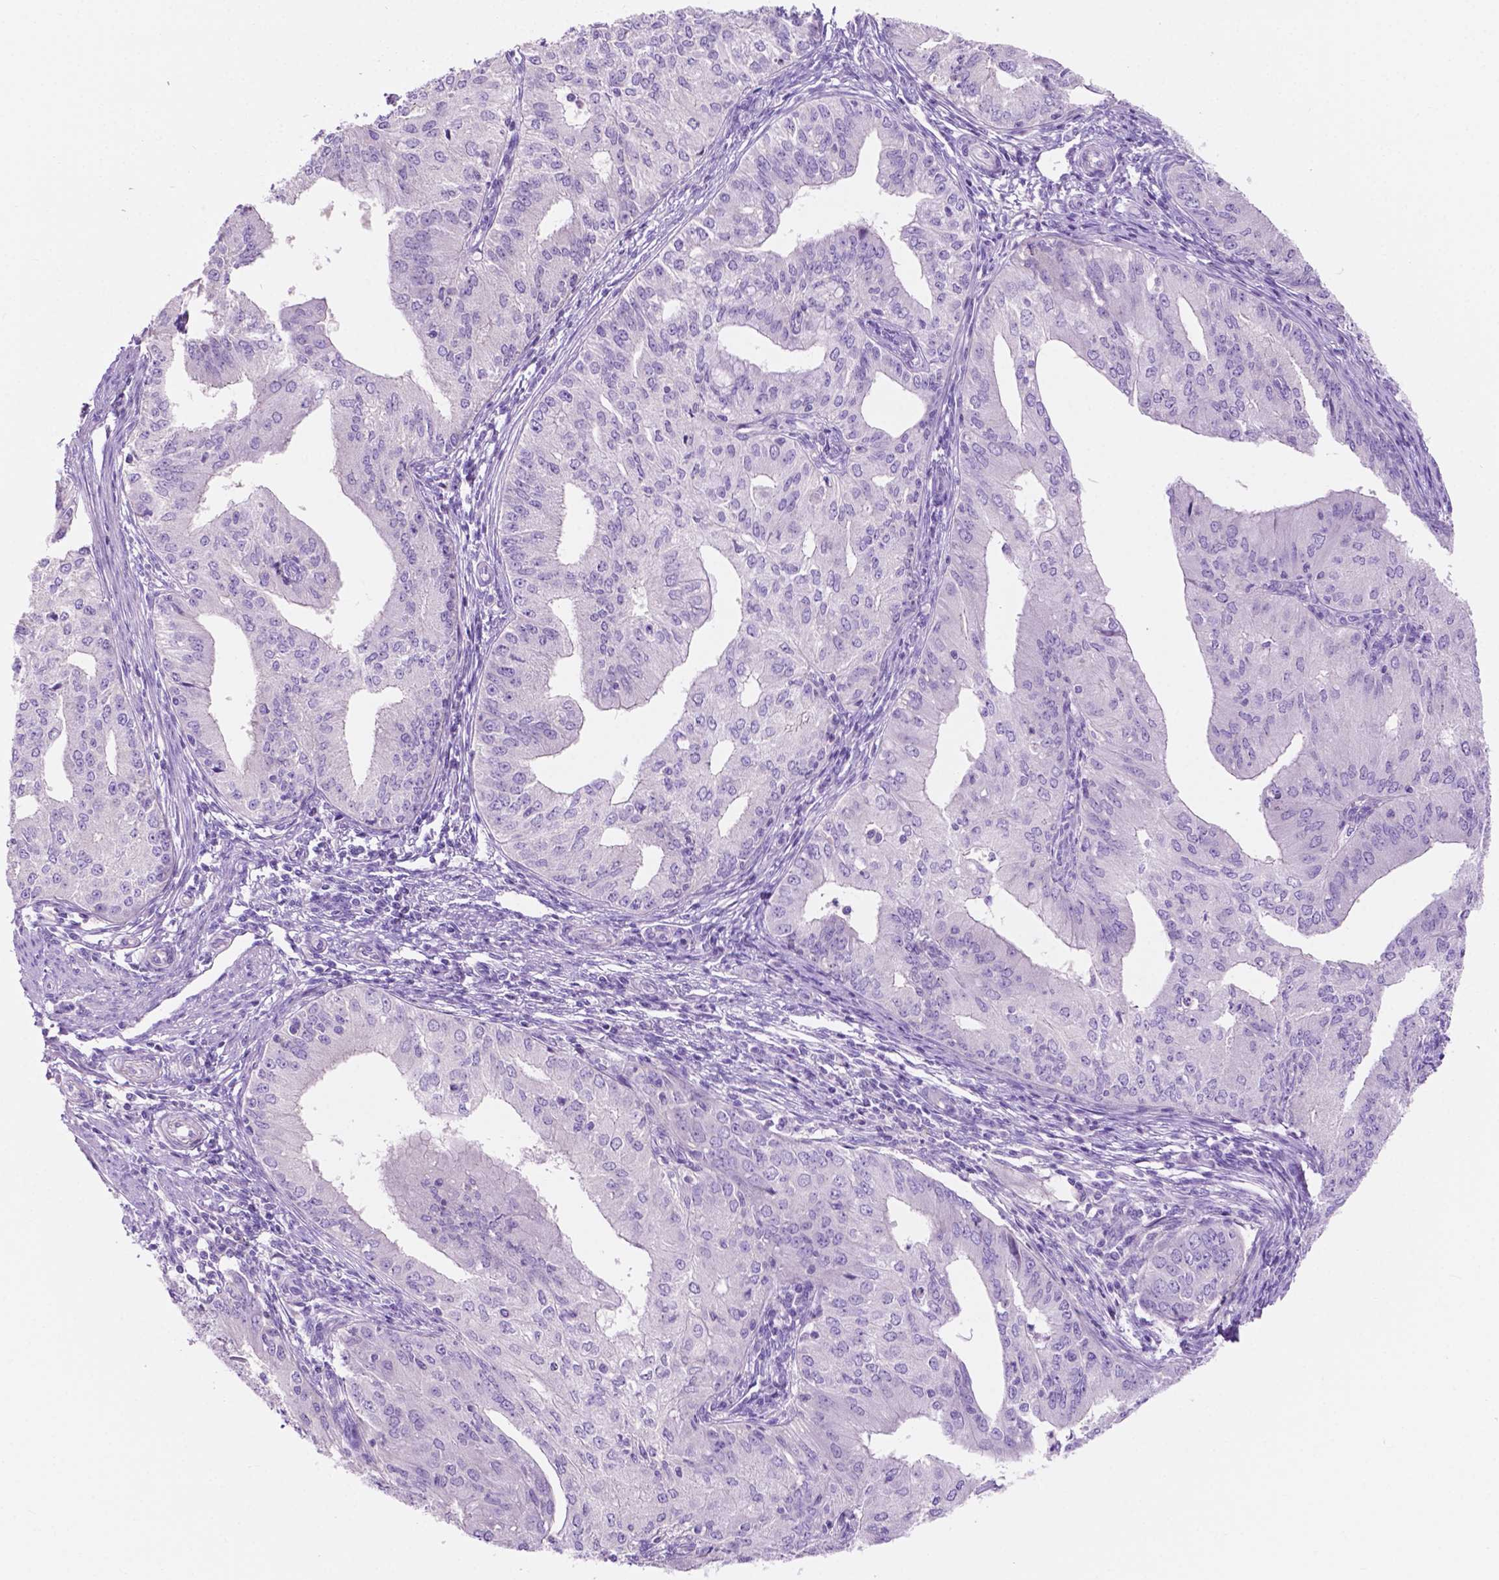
{"staining": {"intensity": "negative", "quantity": "none", "location": "none"}, "tissue": "endometrial cancer", "cell_type": "Tumor cells", "image_type": "cancer", "snomed": [{"axis": "morphology", "description": "Adenocarcinoma, NOS"}, {"axis": "topography", "description": "Endometrium"}], "caption": "Image shows no protein staining in tumor cells of endometrial cancer (adenocarcinoma) tissue. (DAB immunohistochemistry with hematoxylin counter stain).", "gene": "IGFN1", "patient": {"sex": "female", "age": 50}}